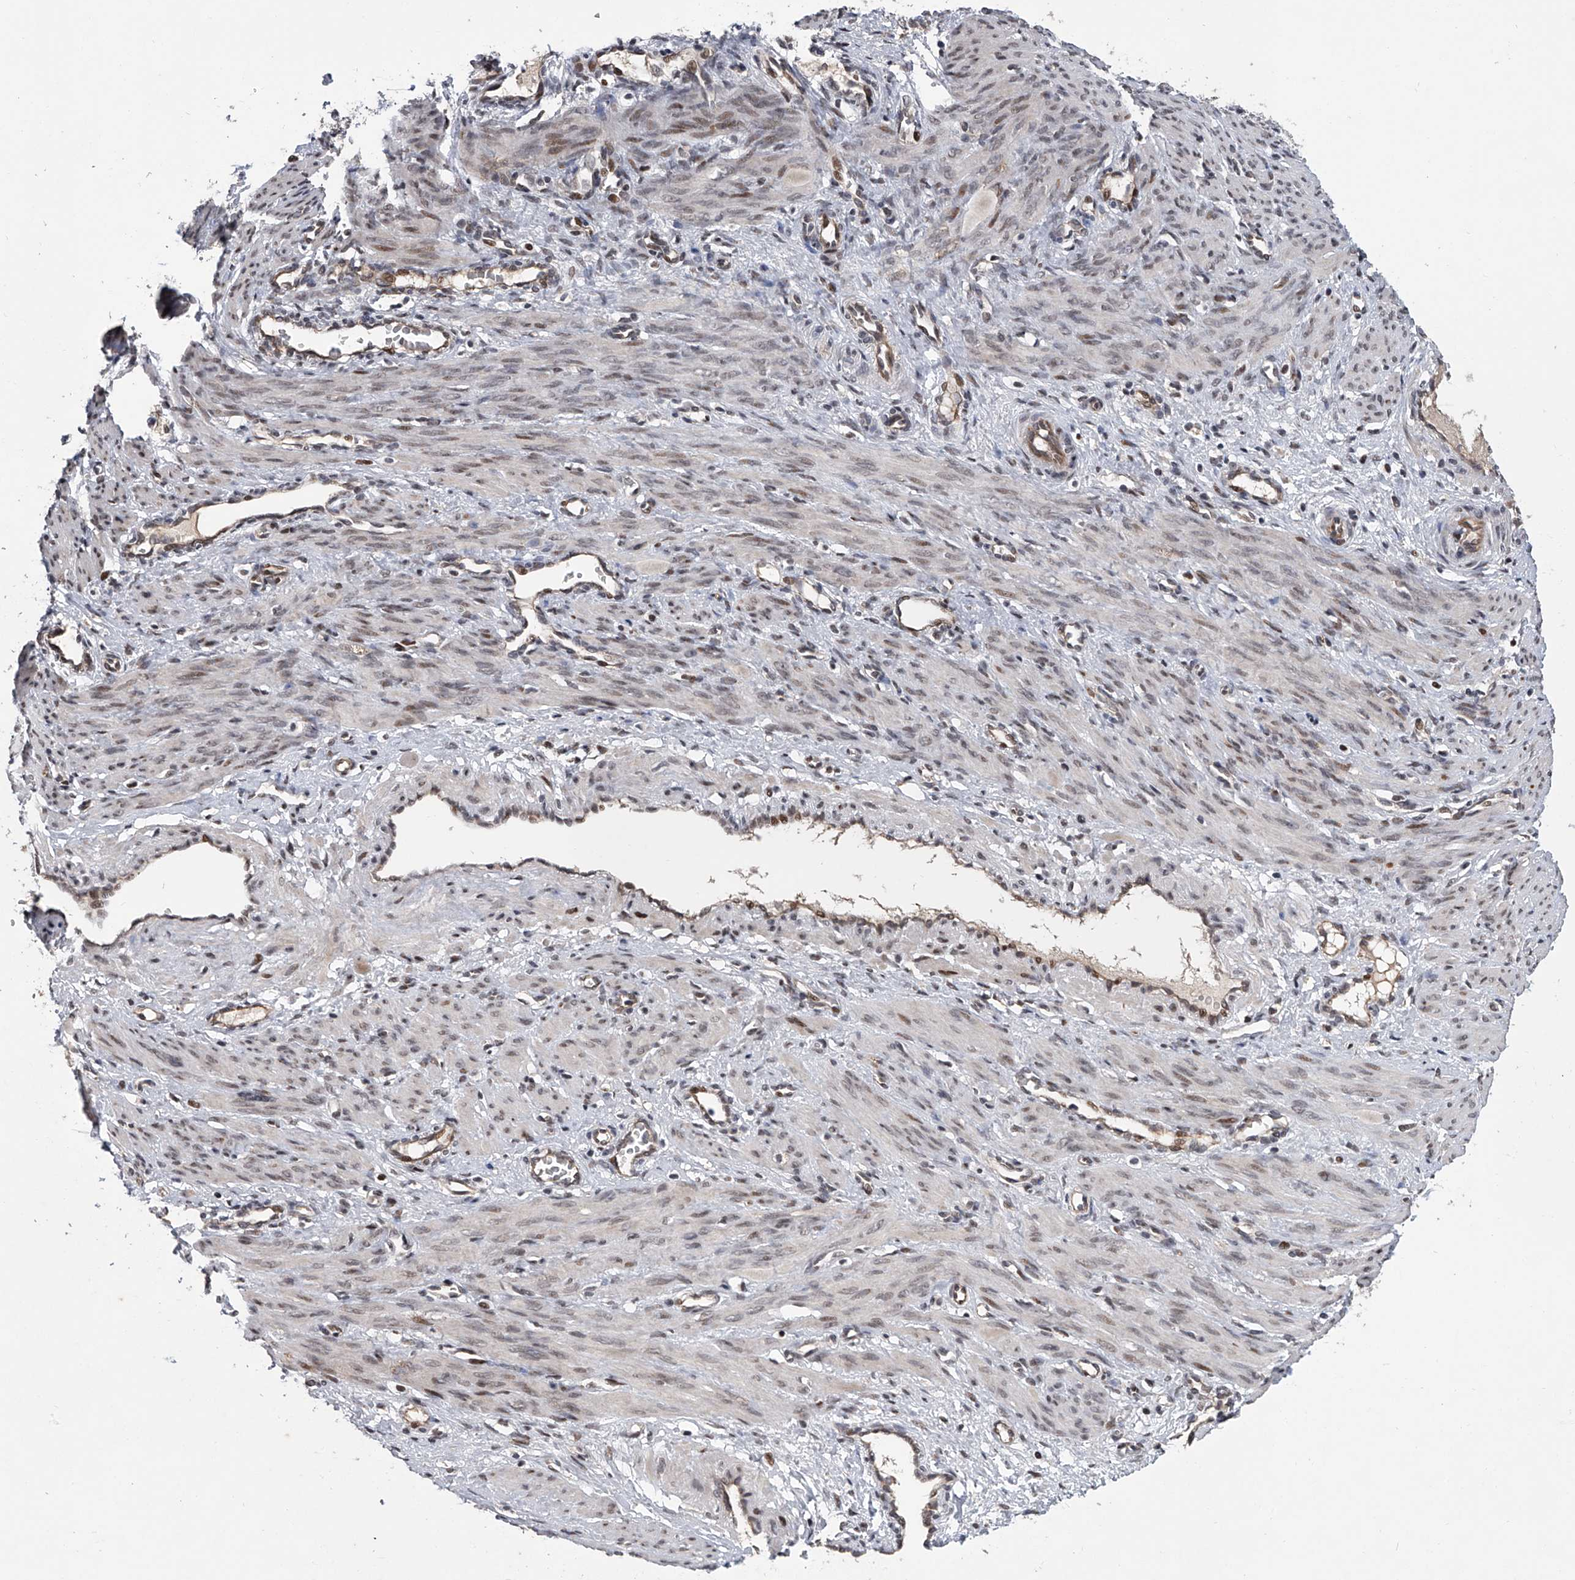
{"staining": {"intensity": "weak", "quantity": "<25%", "location": "nuclear"}, "tissue": "smooth muscle", "cell_type": "Smooth muscle cells", "image_type": "normal", "snomed": [{"axis": "morphology", "description": "Normal tissue, NOS"}, {"axis": "topography", "description": "Endometrium"}], "caption": "IHC micrograph of normal human smooth muscle stained for a protein (brown), which displays no expression in smooth muscle cells. (DAB (3,3'-diaminobenzidine) immunohistochemistry (IHC) visualized using brightfield microscopy, high magnification).", "gene": "ZNF426", "patient": {"sex": "female", "age": 33}}